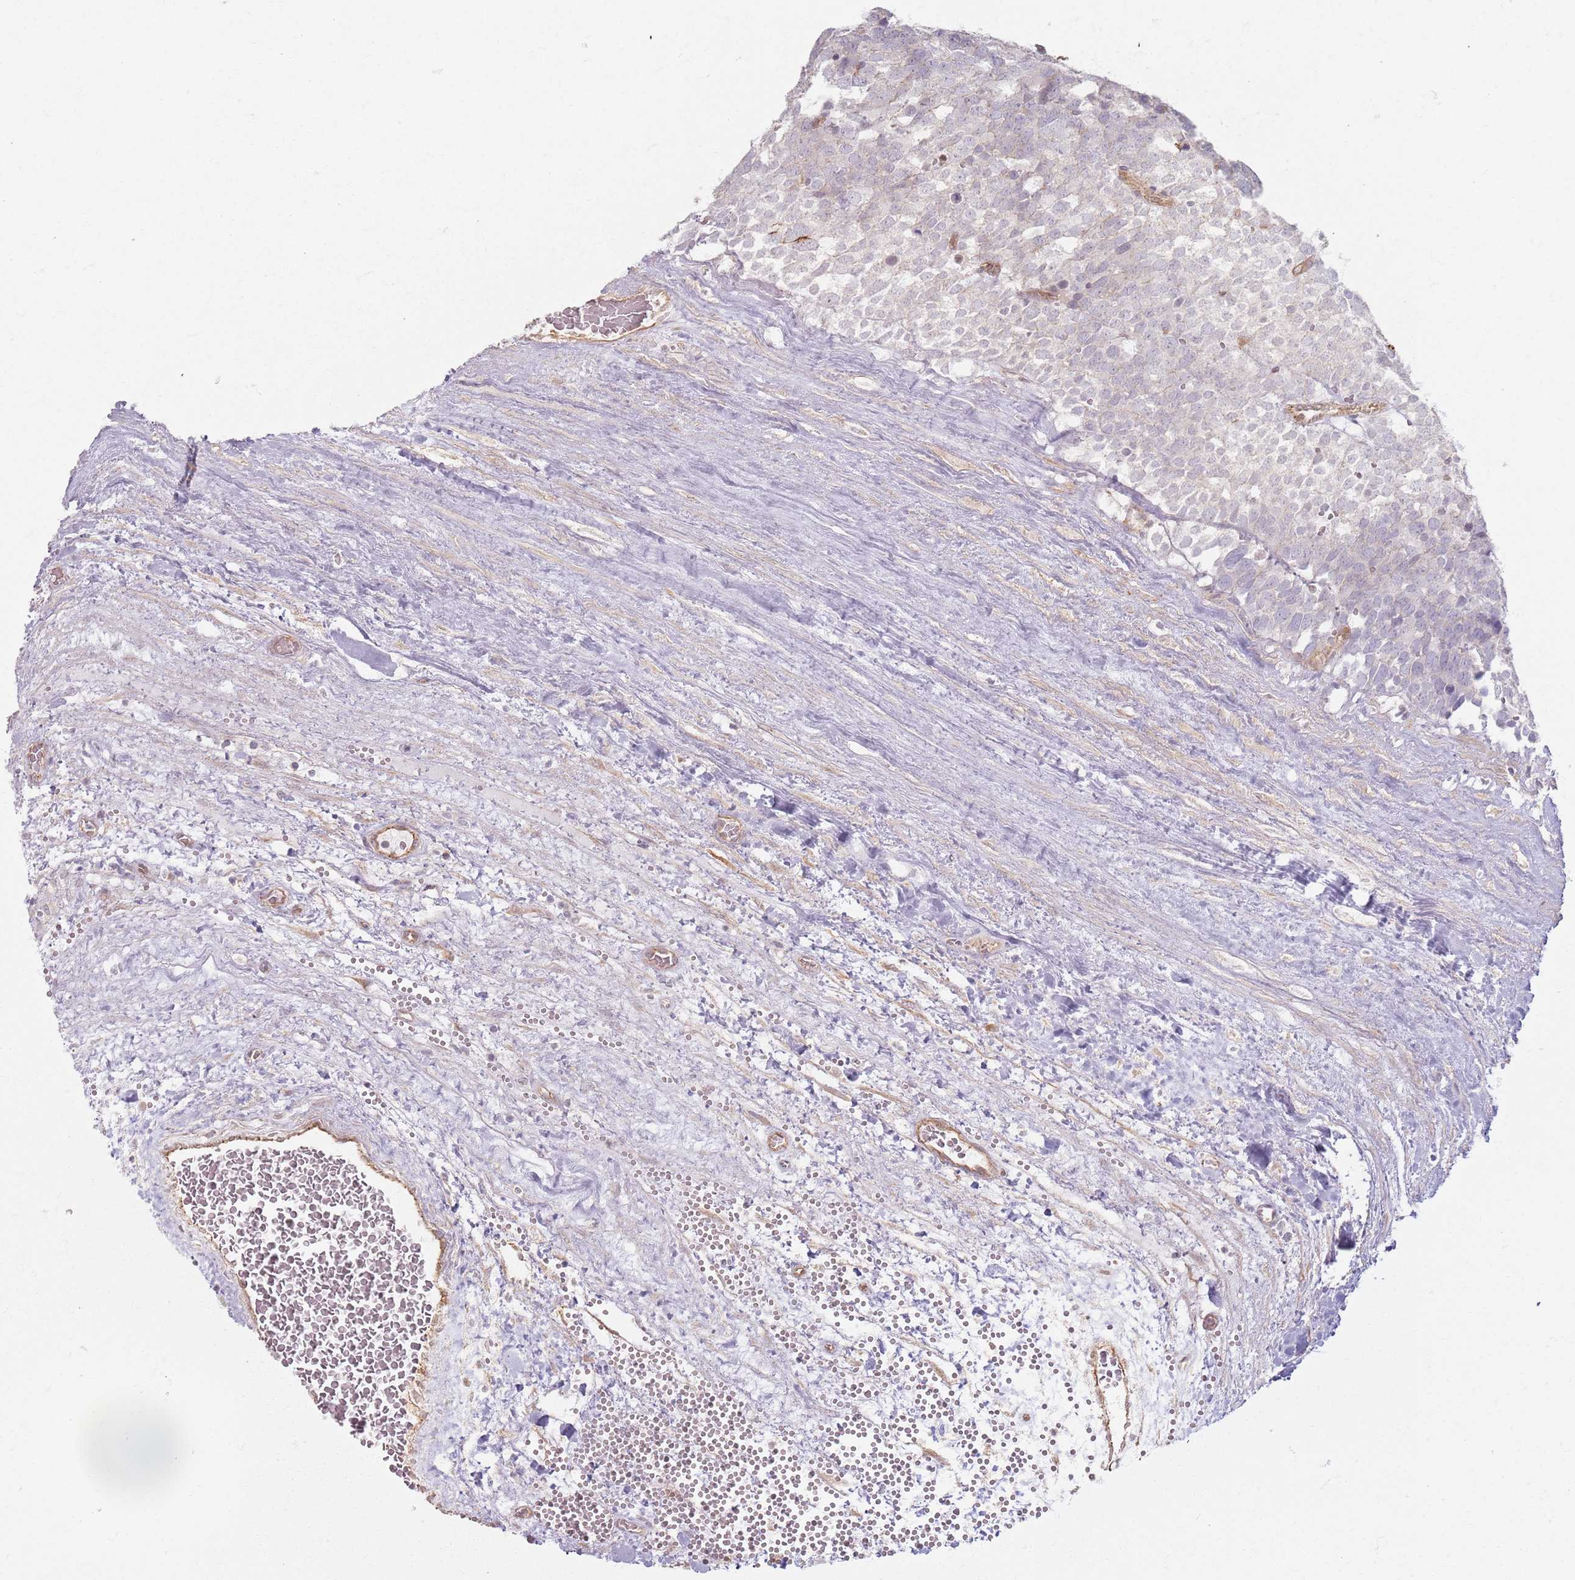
{"staining": {"intensity": "negative", "quantity": "none", "location": "none"}, "tissue": "testis cancer", "cell_type": "Tumor cells", "image_type": "cancer", "snomed": [{"axis": "morphology", "description": "Seminoma, NOS"}, {"axis": "topography", "description": "Testis"}], "caption": "Immunohistochemistry (IHC) micrograph of human testis seminoma stained for a protein (brown), which demonstrates no positivity in tumor cells.", "gene": "KCNA5", "patient": {"sex": "male", "age": 71}}